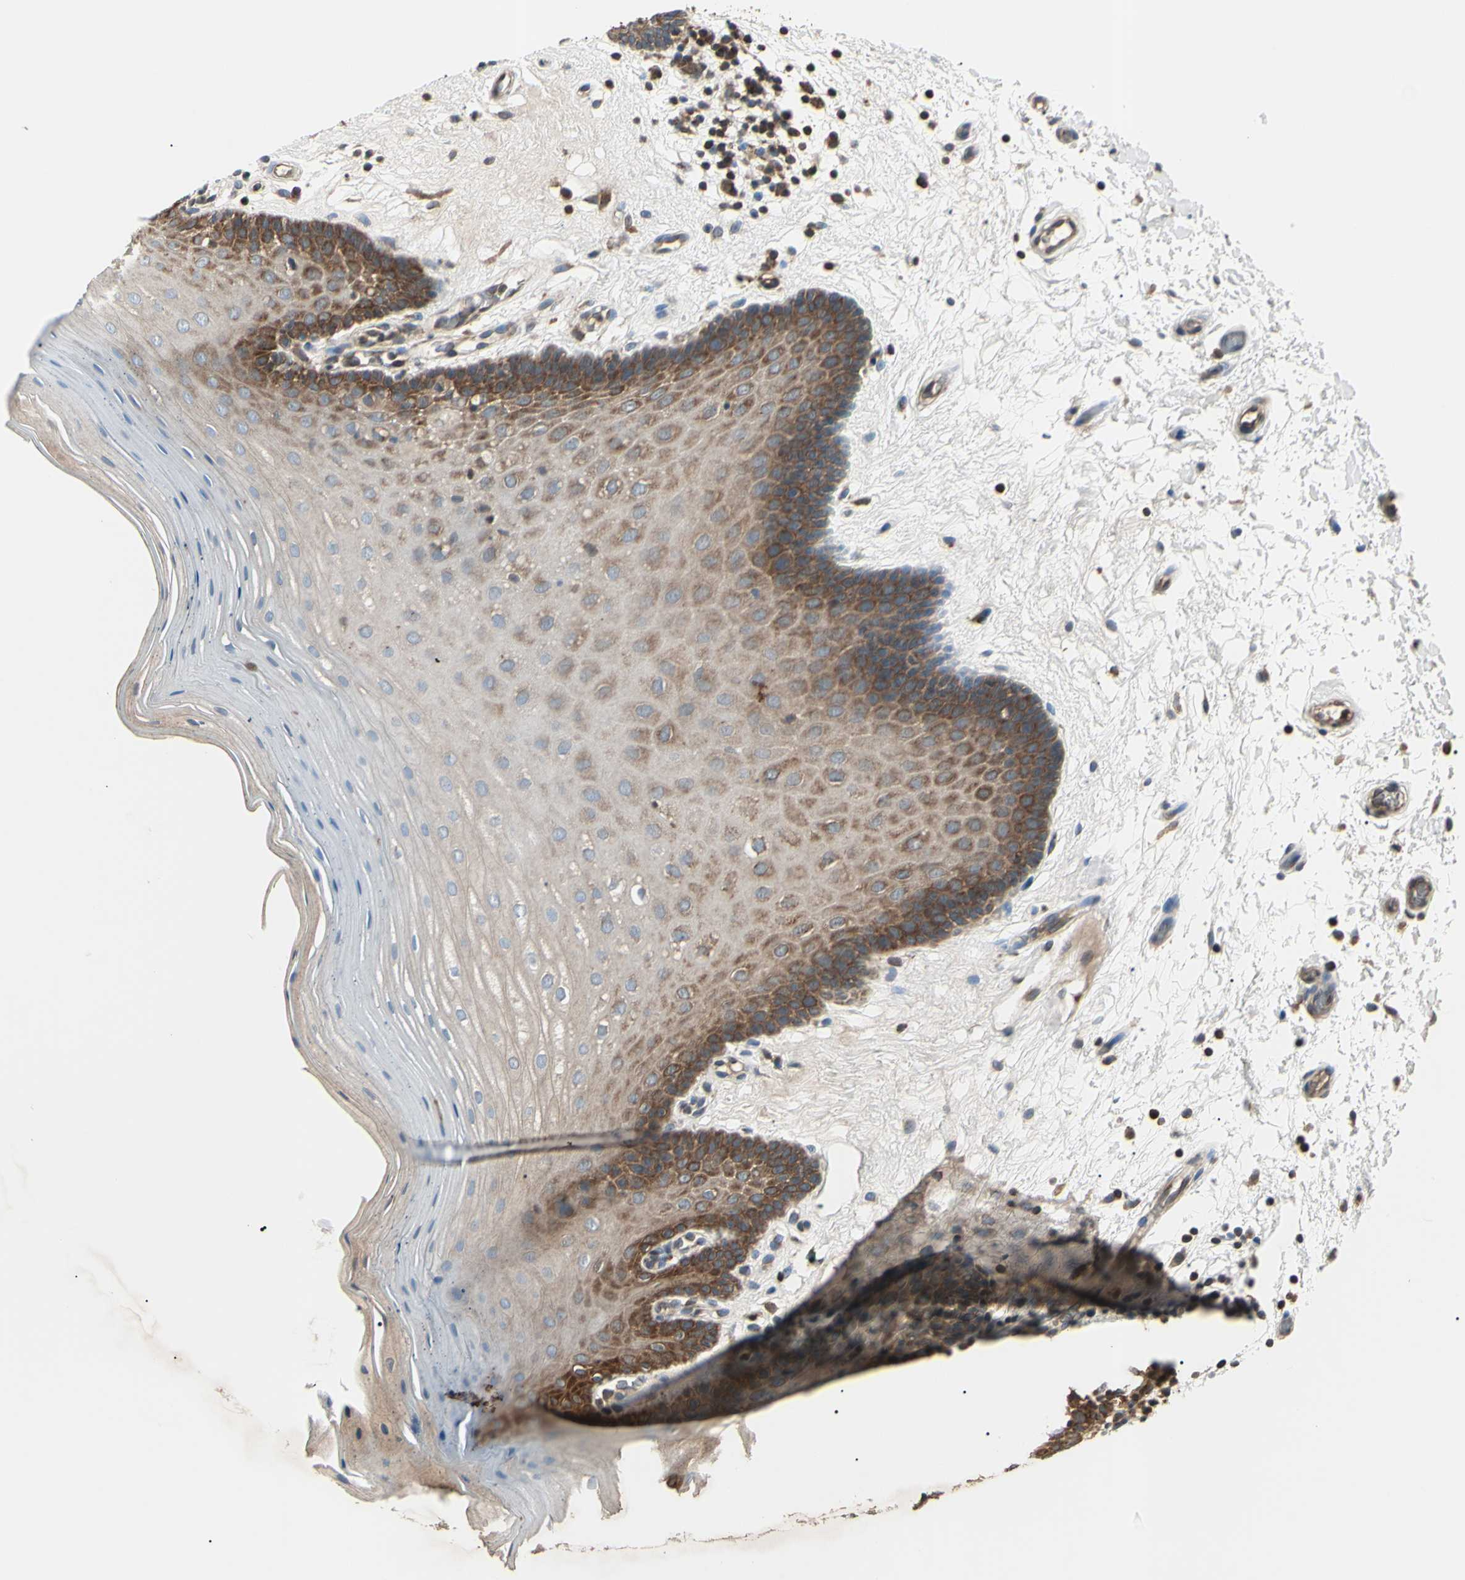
{"staining": {"intensity": "strong", "quantity": "25%-75%", "location": "cytoplasmic/membranous"}, "tissue": "oral mucosa", "cell_type": "Squamous epithelial cells", "image_type": "normal", "snomed": [{"axis": "morphology", "description": "Normal tissue, NOS"}, {"axis": "morphology", "description": "Squamous cell carcinoma, NOS"}, {"axis": "topography", "description": "Skeletal muscle"}, {"axis": "topography", "description": "Oral tissue"}, {"axis": "topography", "description": "Head-Neck"}], "caption": "Immunohistochemical staining of unremarkable human oral mucosa shows strong cytoplasmic/membranous protein expression in about 25%-75% of squamous epithelial cells. Immunohistochemistry stains the protein of interest in brown and the nuclei are stained blue.", "gene": "MAPRE1", "patient": {"sex": "male", "age": 71}}